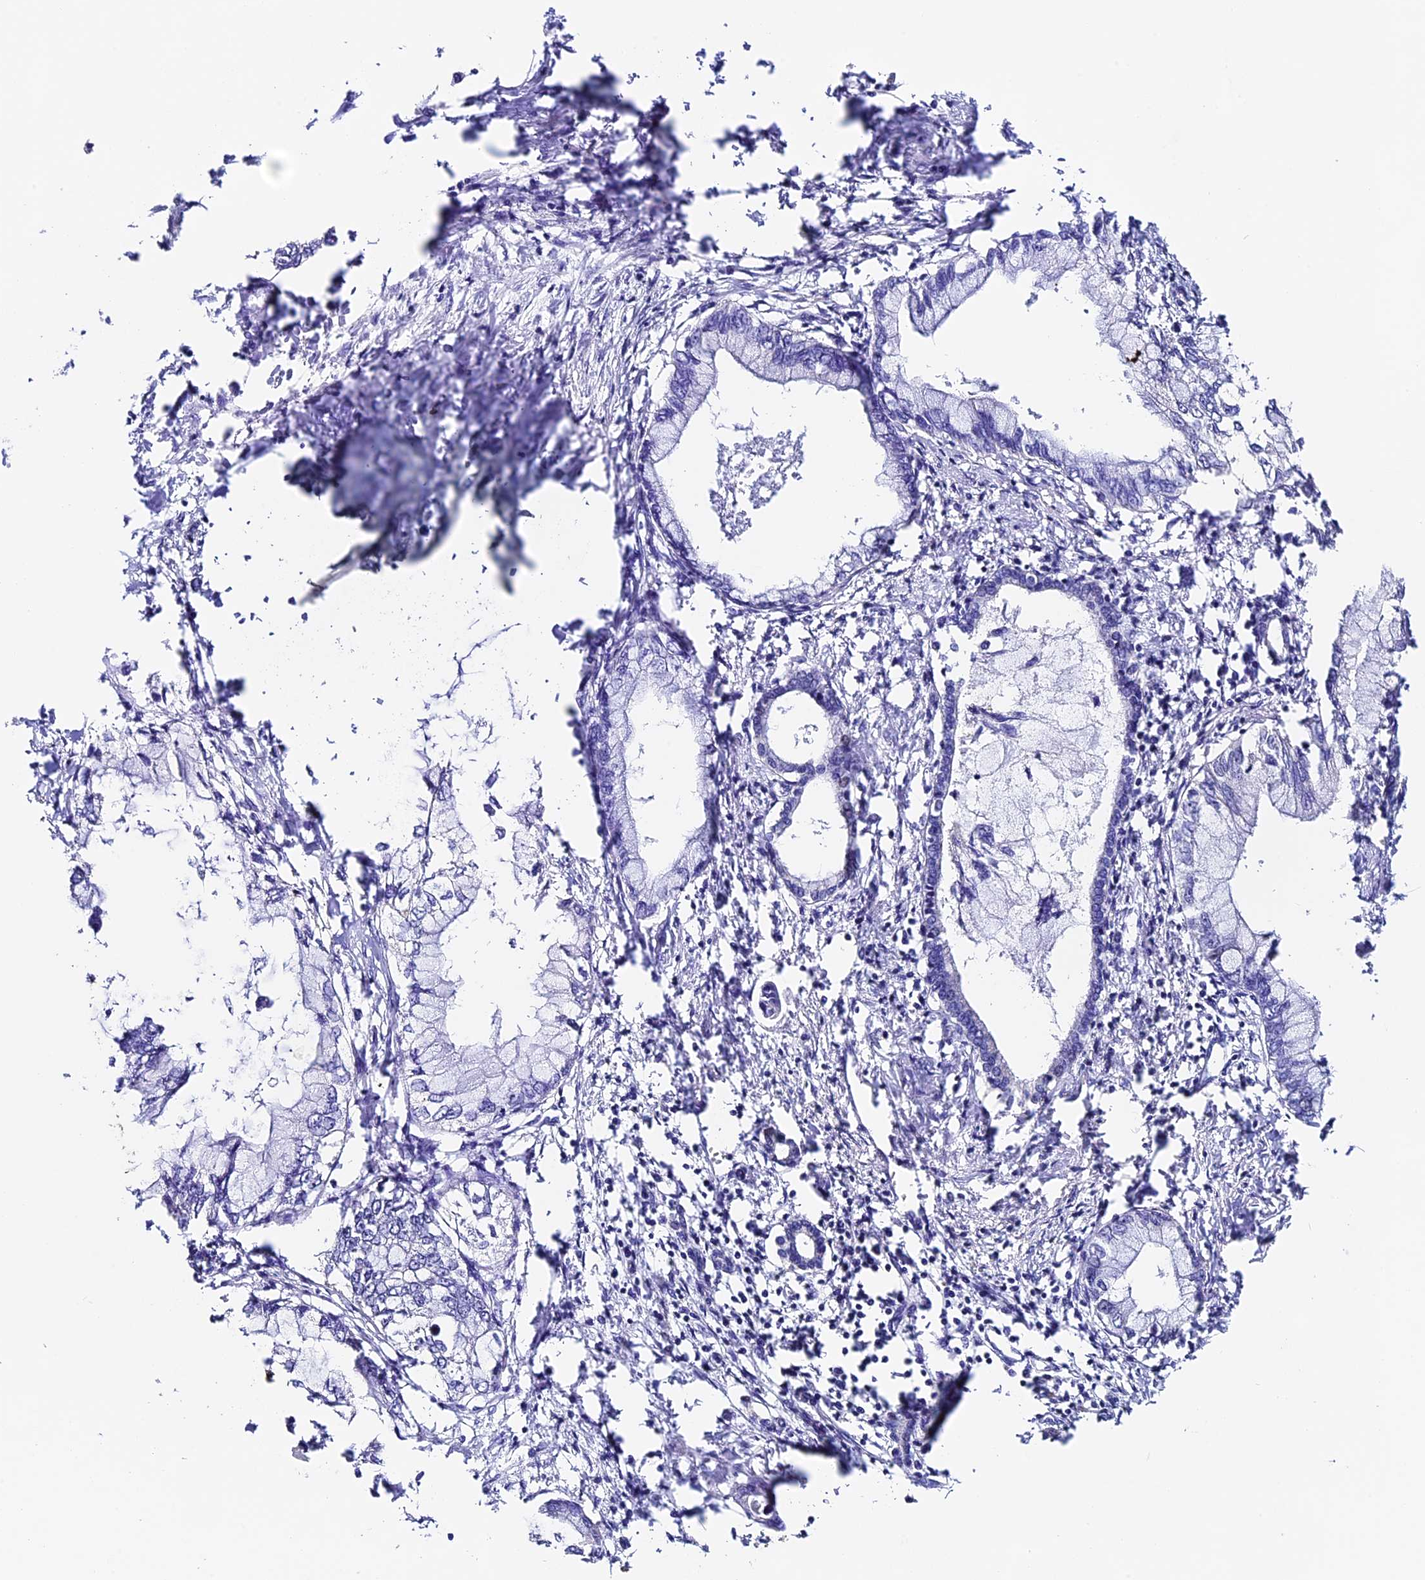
{"staining": {"intensity": "negative", "quantity": "none", "location": "none"}, "tissue": "pancreatic cancer", "cell_type": "Tumor cells", "image_type": "cancer", "snomed": [{"axis": "morphology", "description": "Adenocarcinoma, NOS"}, {"axis": "topography", "description": "Pancreas"}], "caption": "The micrograph demonstrates no significant staining in tumor cells of adenocarcinoma (pancreatic).", "gene": "FBXW9", "patient": {"sex": "male", "age": 48}}